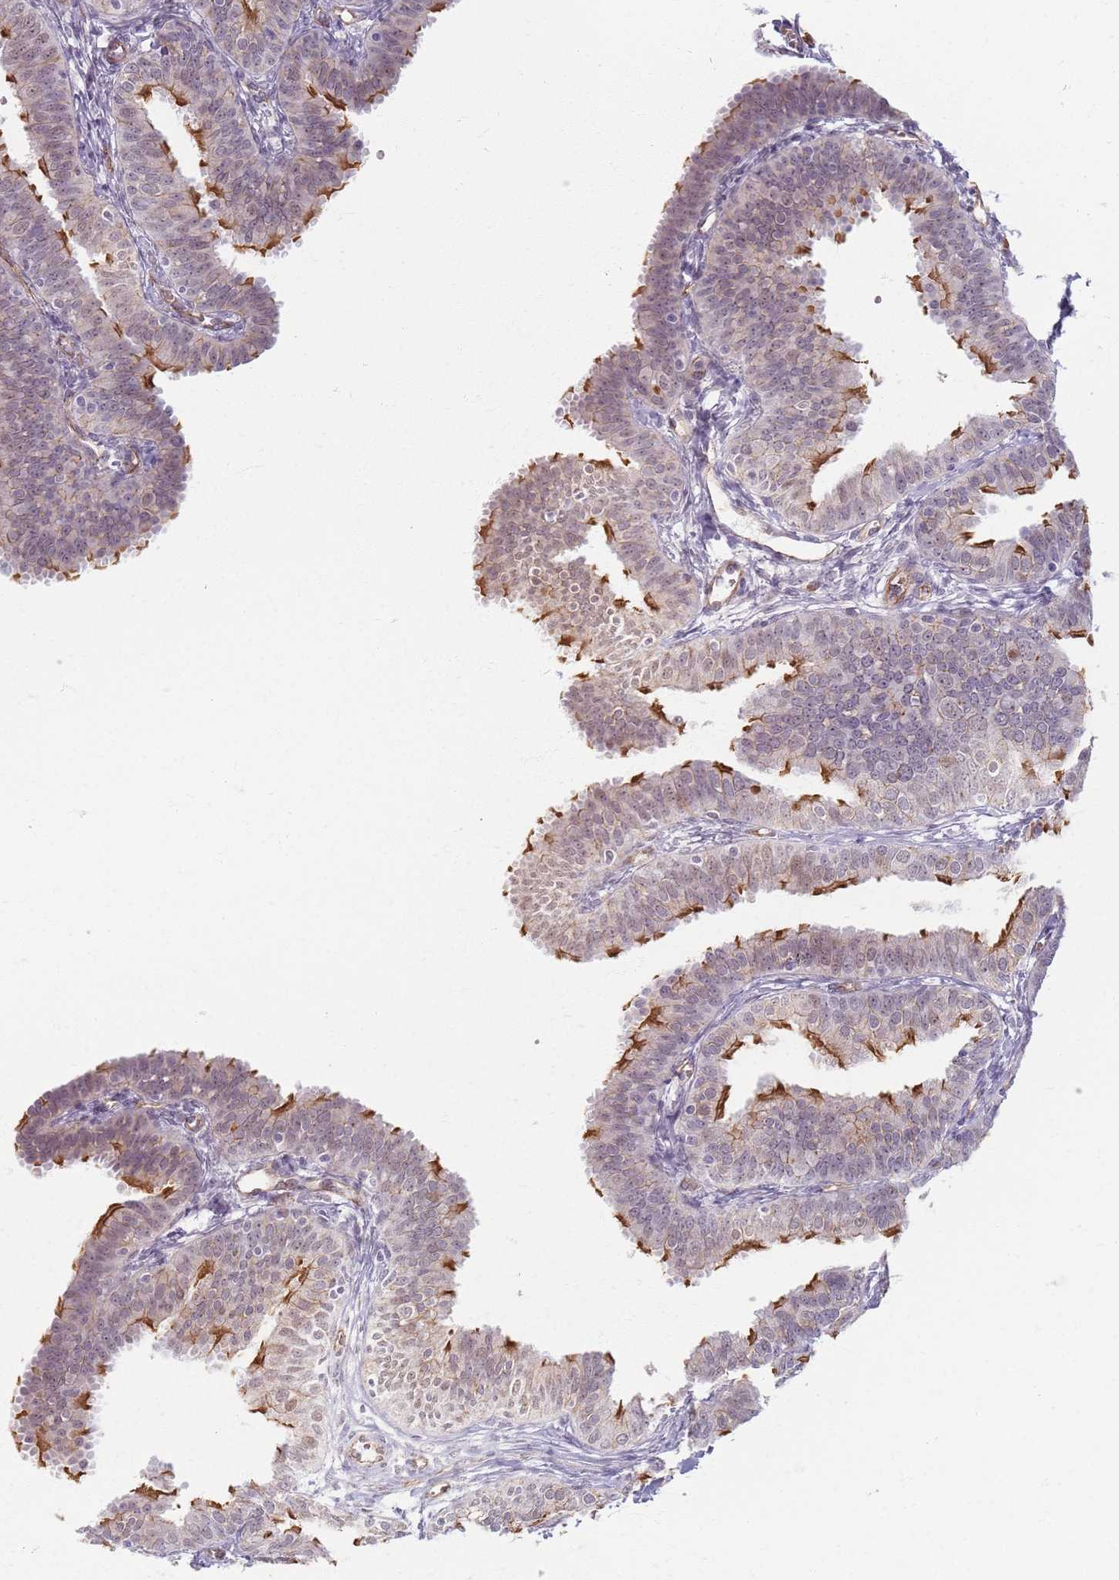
{"staining": {"intensity": "strong", "quantity": "<25%", "location": "cytoplasmic/membranous"}, "tissue": "fallopian tube", "cell_type": "Glandular cells", "image_type": "normal", "snomed": [{"axis": "morphology", "description": "Normal tissue, NOS"}, {"axis": "topography", "description": "Fallopian tube"}], "caption": "Strong cytoplasmic/membranous expression for a protein is identified in about <25% of glandular cells of unremarkable fallopian tube using immunohistochemistry.", "gene": "KCNA5", "patient": {"sex": "female", "age": 35}}